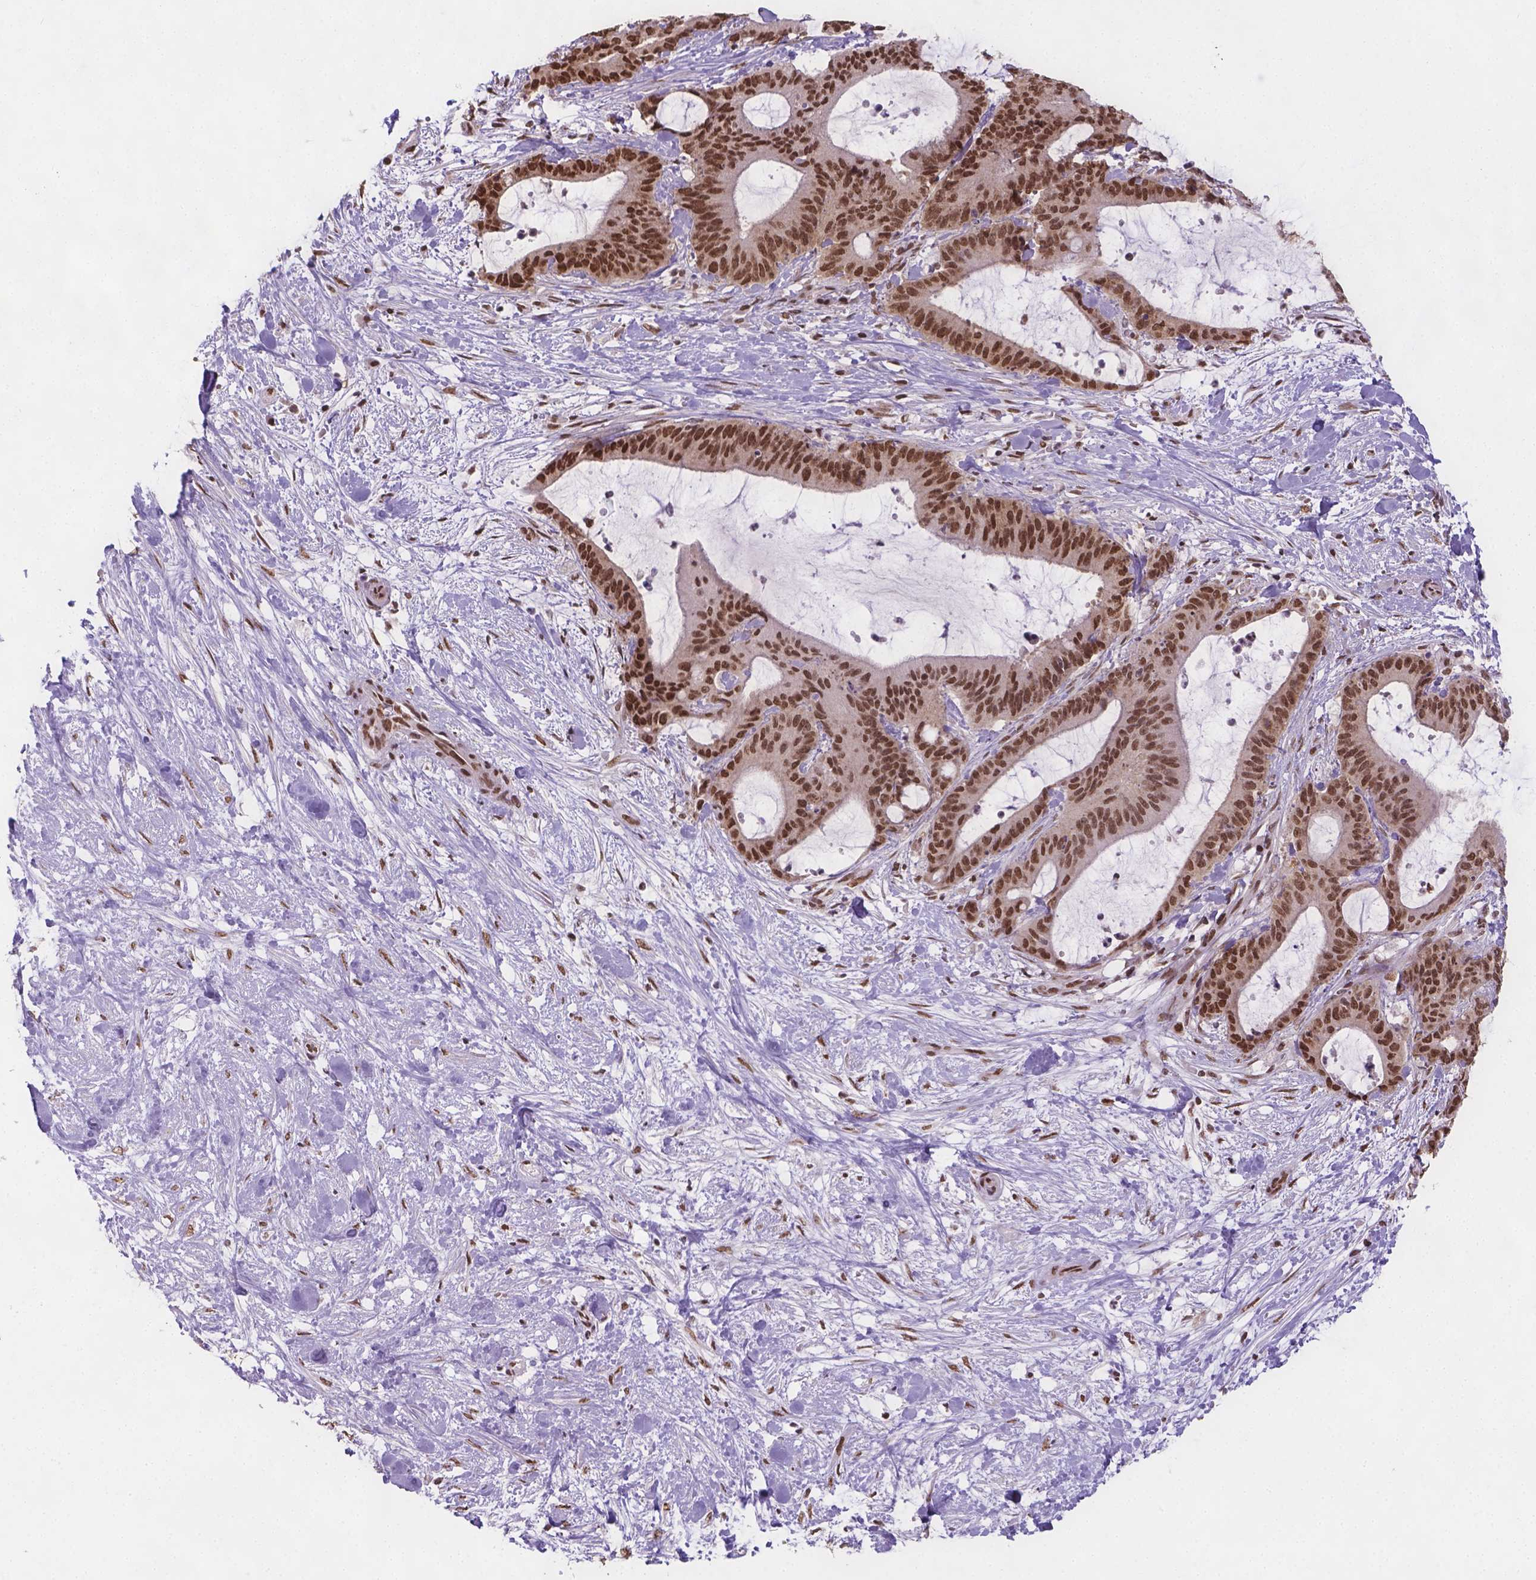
{"staining": {"intensity": "strong", "quantity": ">75%", "location": "nuclear"}, "tissue": "liver cancer", "cell_type": "Tumor cells", "image_type": "cancer", "snomed": [{"axis": "morphology", "description": "Cholangiocarcinoma"}, {"axis": "topography", "description": "Liver"}], "caption": "Brown immunohistochemical staining in cholangiocarcinoma (liver) reveals strong nuclear positivity in about >75% of tumor cells. (Brightfield microscopy of DAB IHC at high magnification).", "gene": "FANCE", "patient": {"sex": "female", "age": 73}}